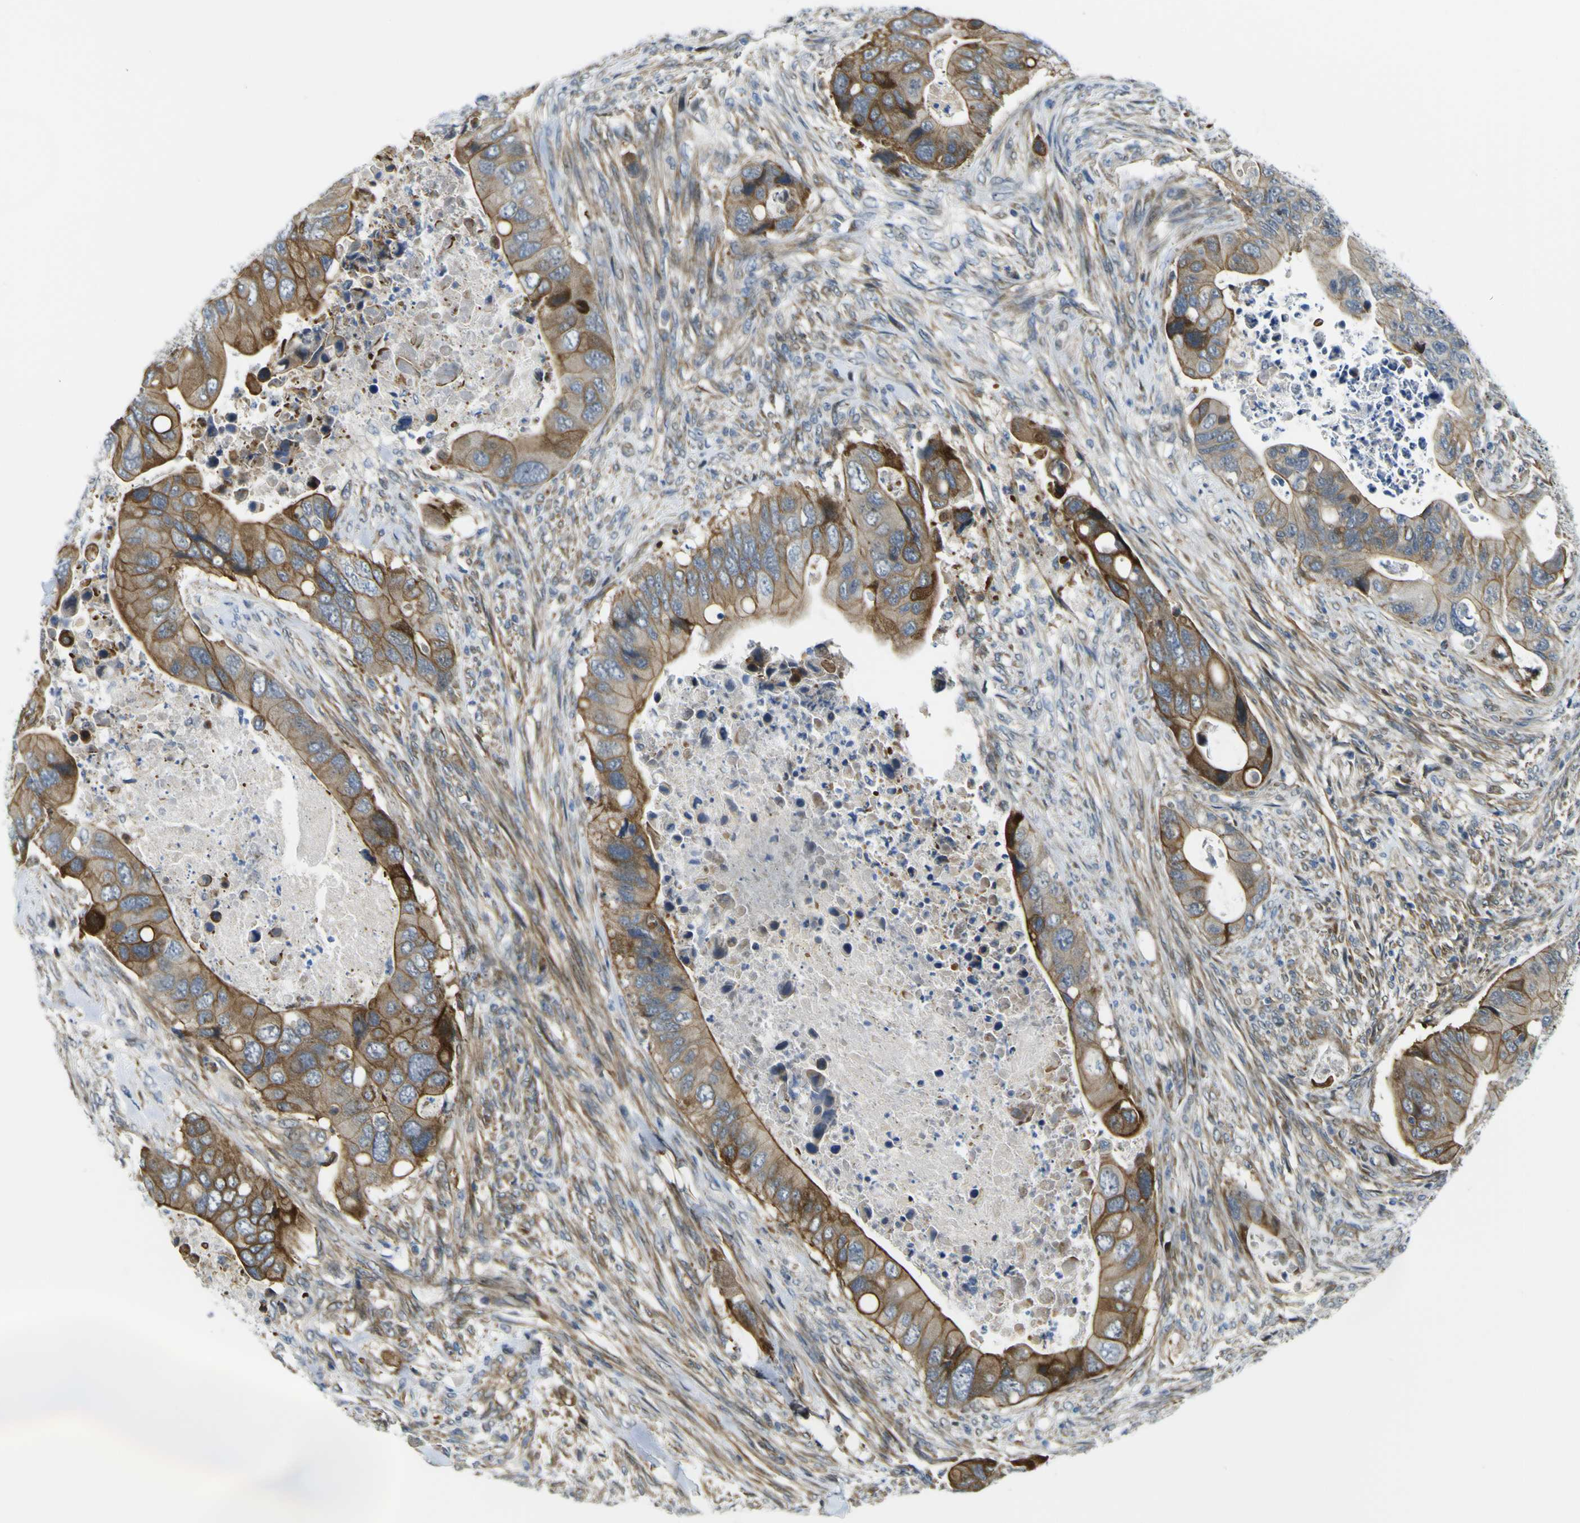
{"staining": {"intensity": "strong", "quantity": ">75%", "location": "cytoplasmic/membranous"}, "tissue": "colorectal cancer", "cell_type": "Tumor cells", "image_type": "cancer", "snomed": [{"axis": "morphology", "description": "Adenocarcinoma, NOS"}, {"axis": "topography", "description": "Rectum"}], "caption": "Colorectal adenocarcinoma stained with IHC demonstrates strong cytoplasmic/membranous expression in approximately >75% of tumor cells.", "gene": "KDM7A", "patient": {"sex": "female", "age": 57}}